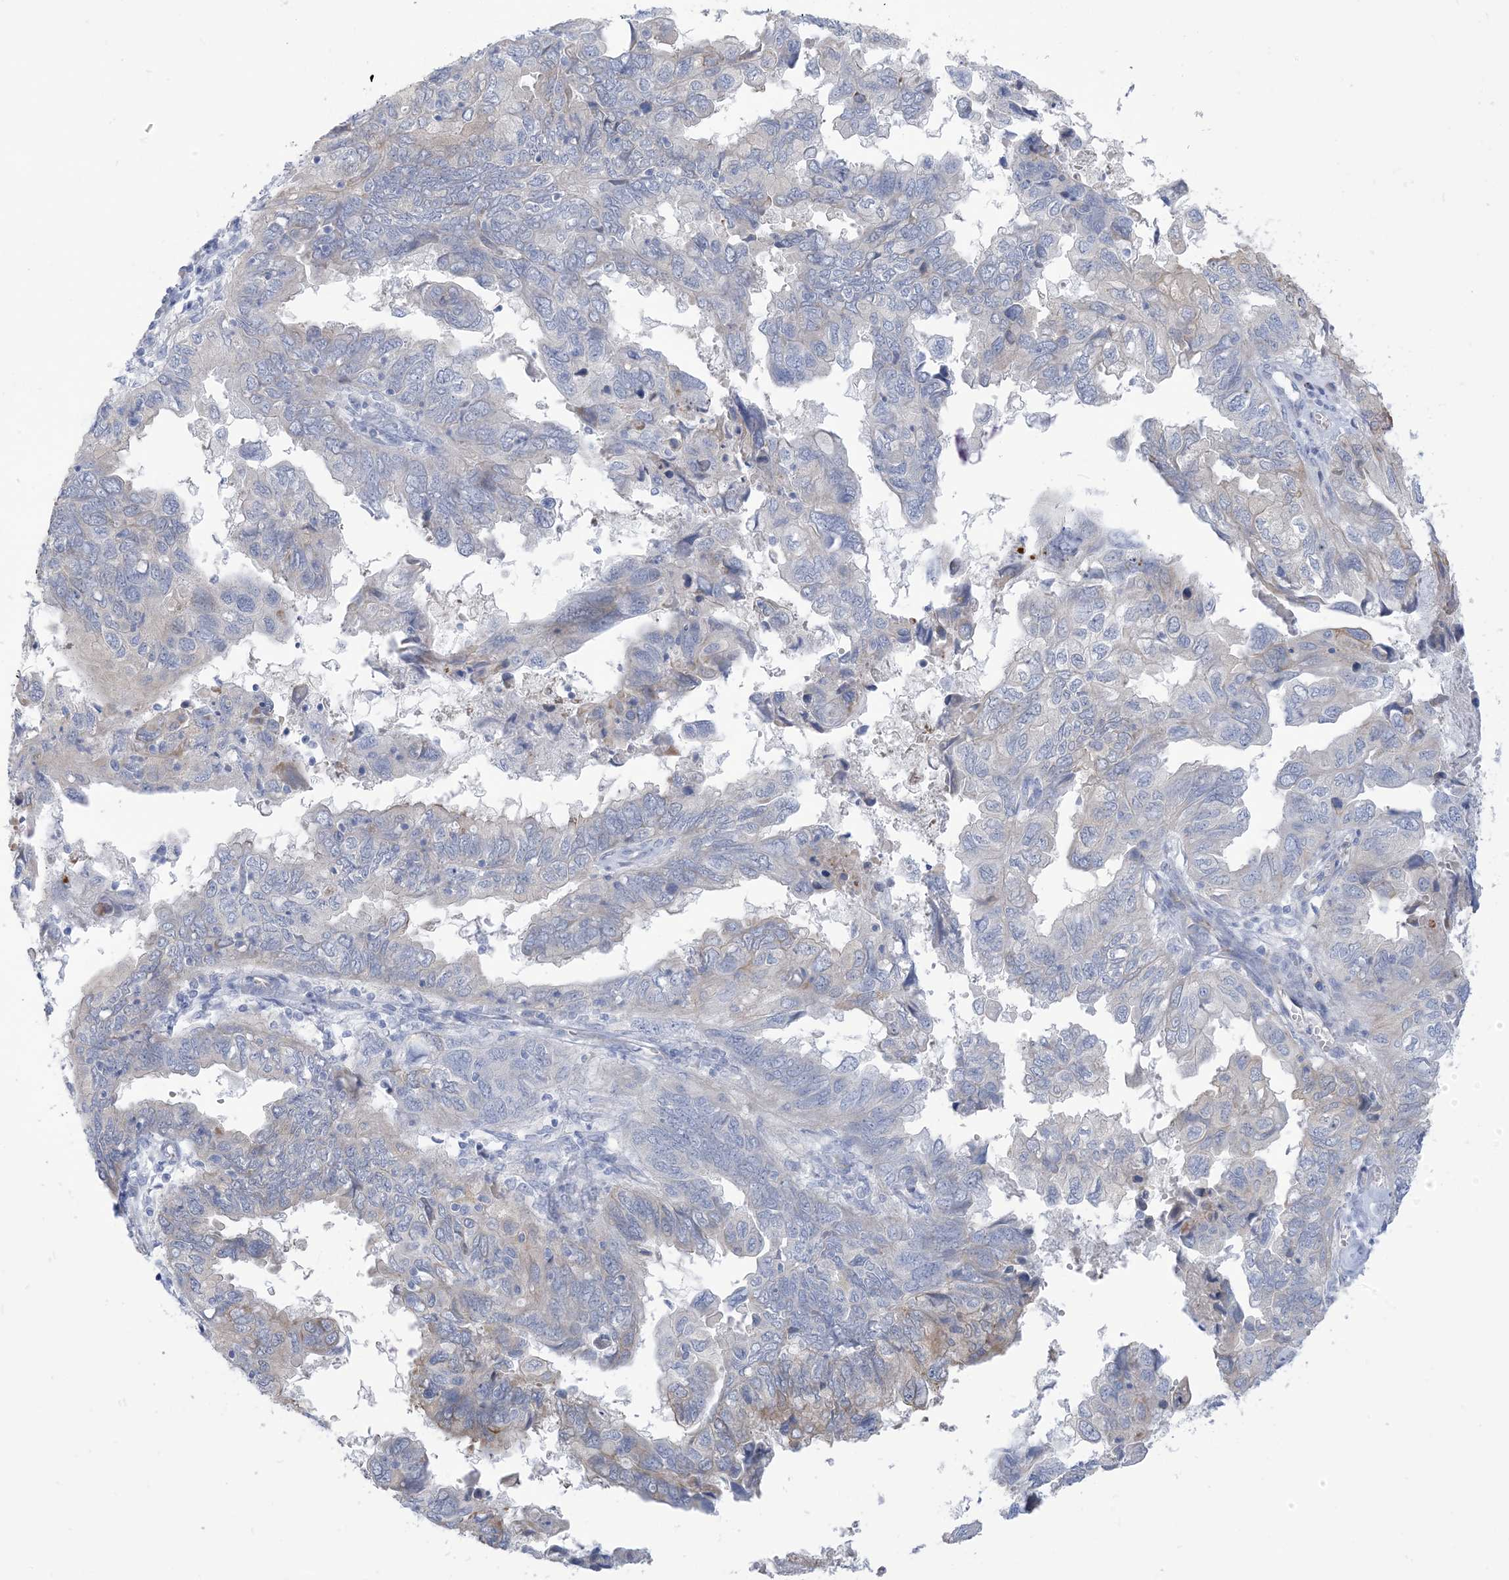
{"staining": {"intensity": "negative", "quantity": "none", "location": "none"}, "tissue": "endometrial cancer", "cell_type": "Tumor cells", "image_type": "cancer", "snomed": [{"axis": "morphology", "description": "Adenocarcinoma, NOS"}, {"axis": "topography", "description": "Uterus"}], "caption": "Immunohistochemistry (IHC) micrograph of adenocarcinoma (endometrial) stained for a protein (brown), which exhibits no positivity in tumor cells.", "gene": "XIRP2", "patient": {"sex": "female", "age": 77}}